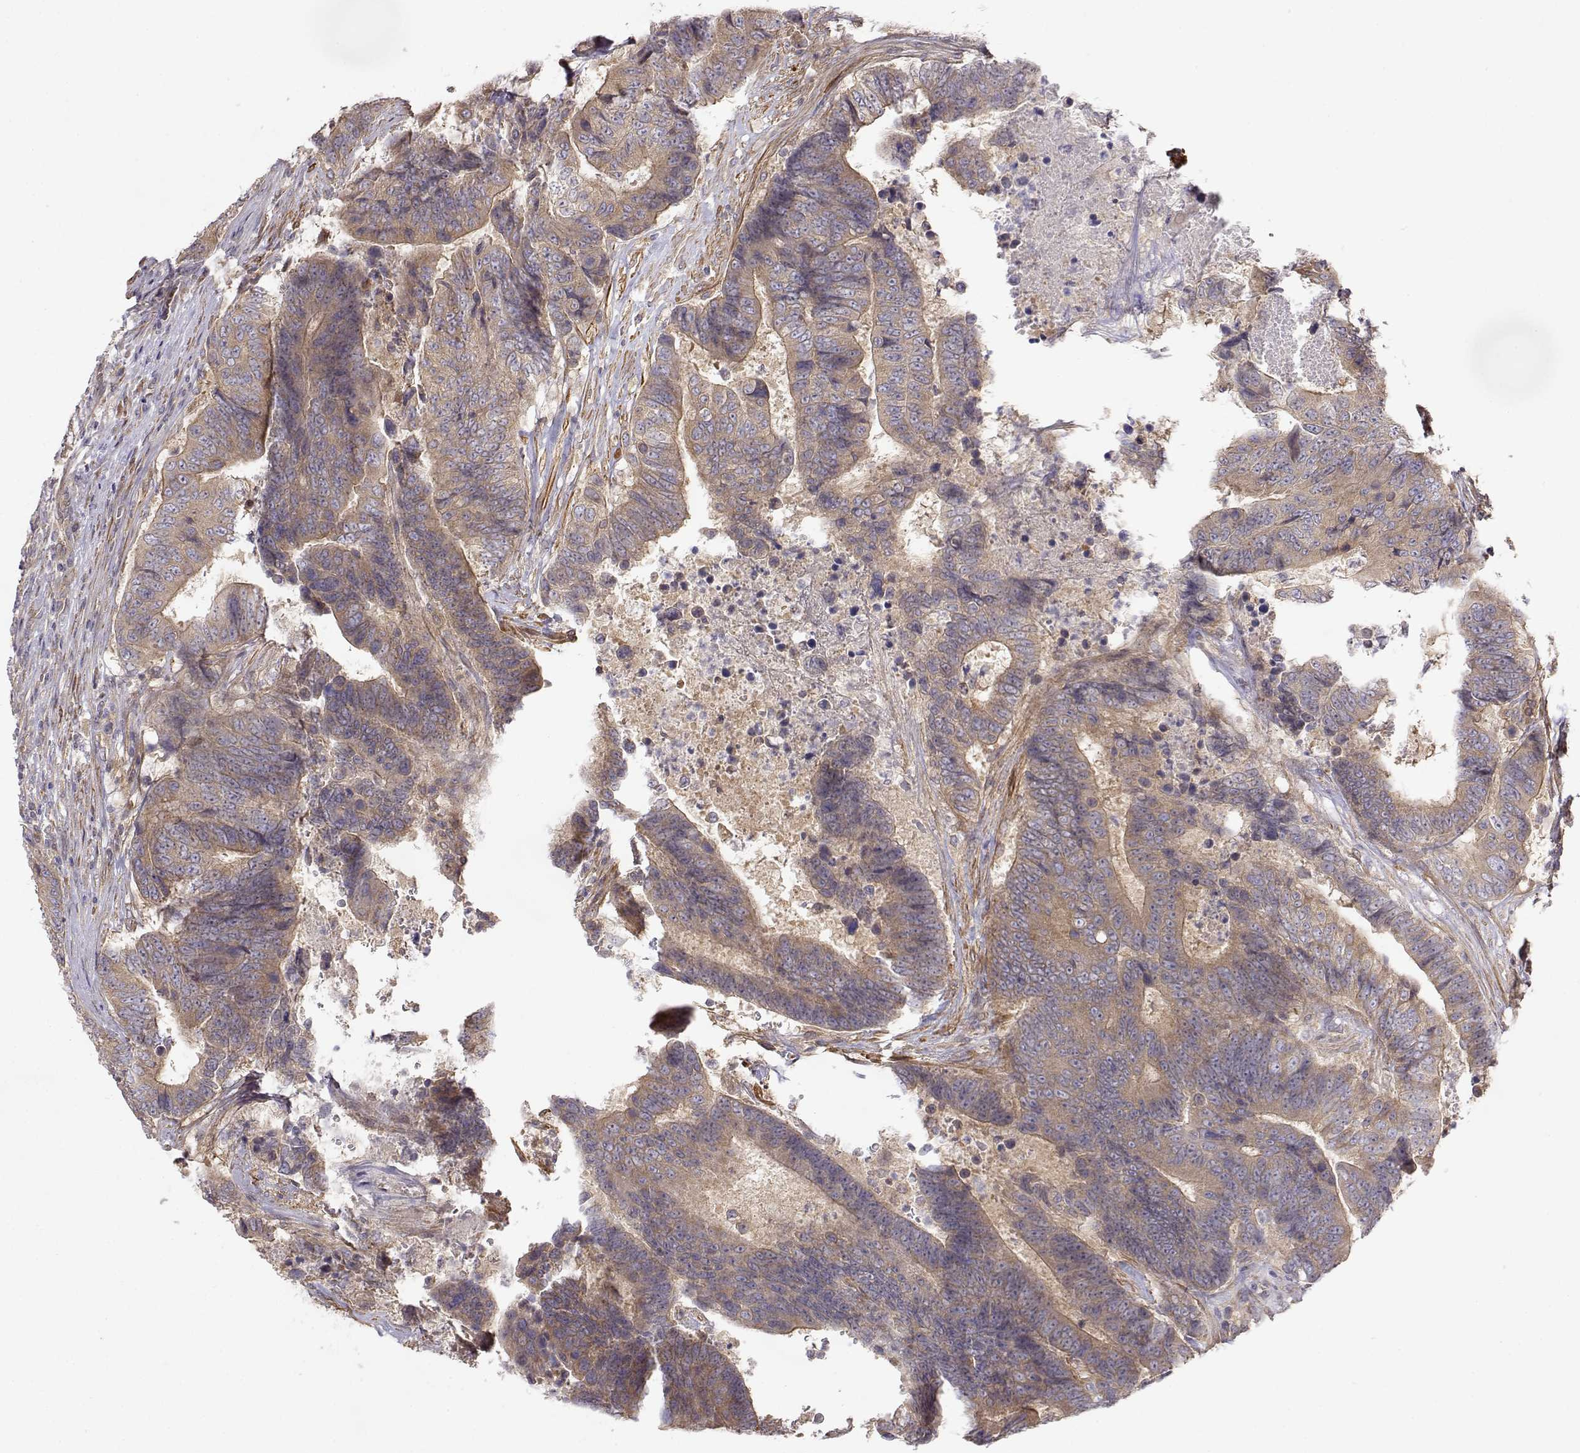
{"staining": {"intensity": "moderate", "quantity": ">75%", "location": "cytoplasmic/membranous"}, "tissue": "colorectal cancer", "cell_type": "Tumor cells", "image_type": "cancer", "snomed": [{"axis": "morphology", "description": "Adenocarcinoma, NOS"}, {"axis": "topography", "description": "Colon"}], "caption": "Protein staining of colorectal adenocarcinoma tissue shows moderate cytoplasmic/membranous positivity in approximately >75% of tumor cells. (DAB (3,3'-diaminobenzidine) IHC, brown staining for protein, blue staining for nuclei).", "gene": "PAIP1", "patient": {"sex": "female", "age": 48}}